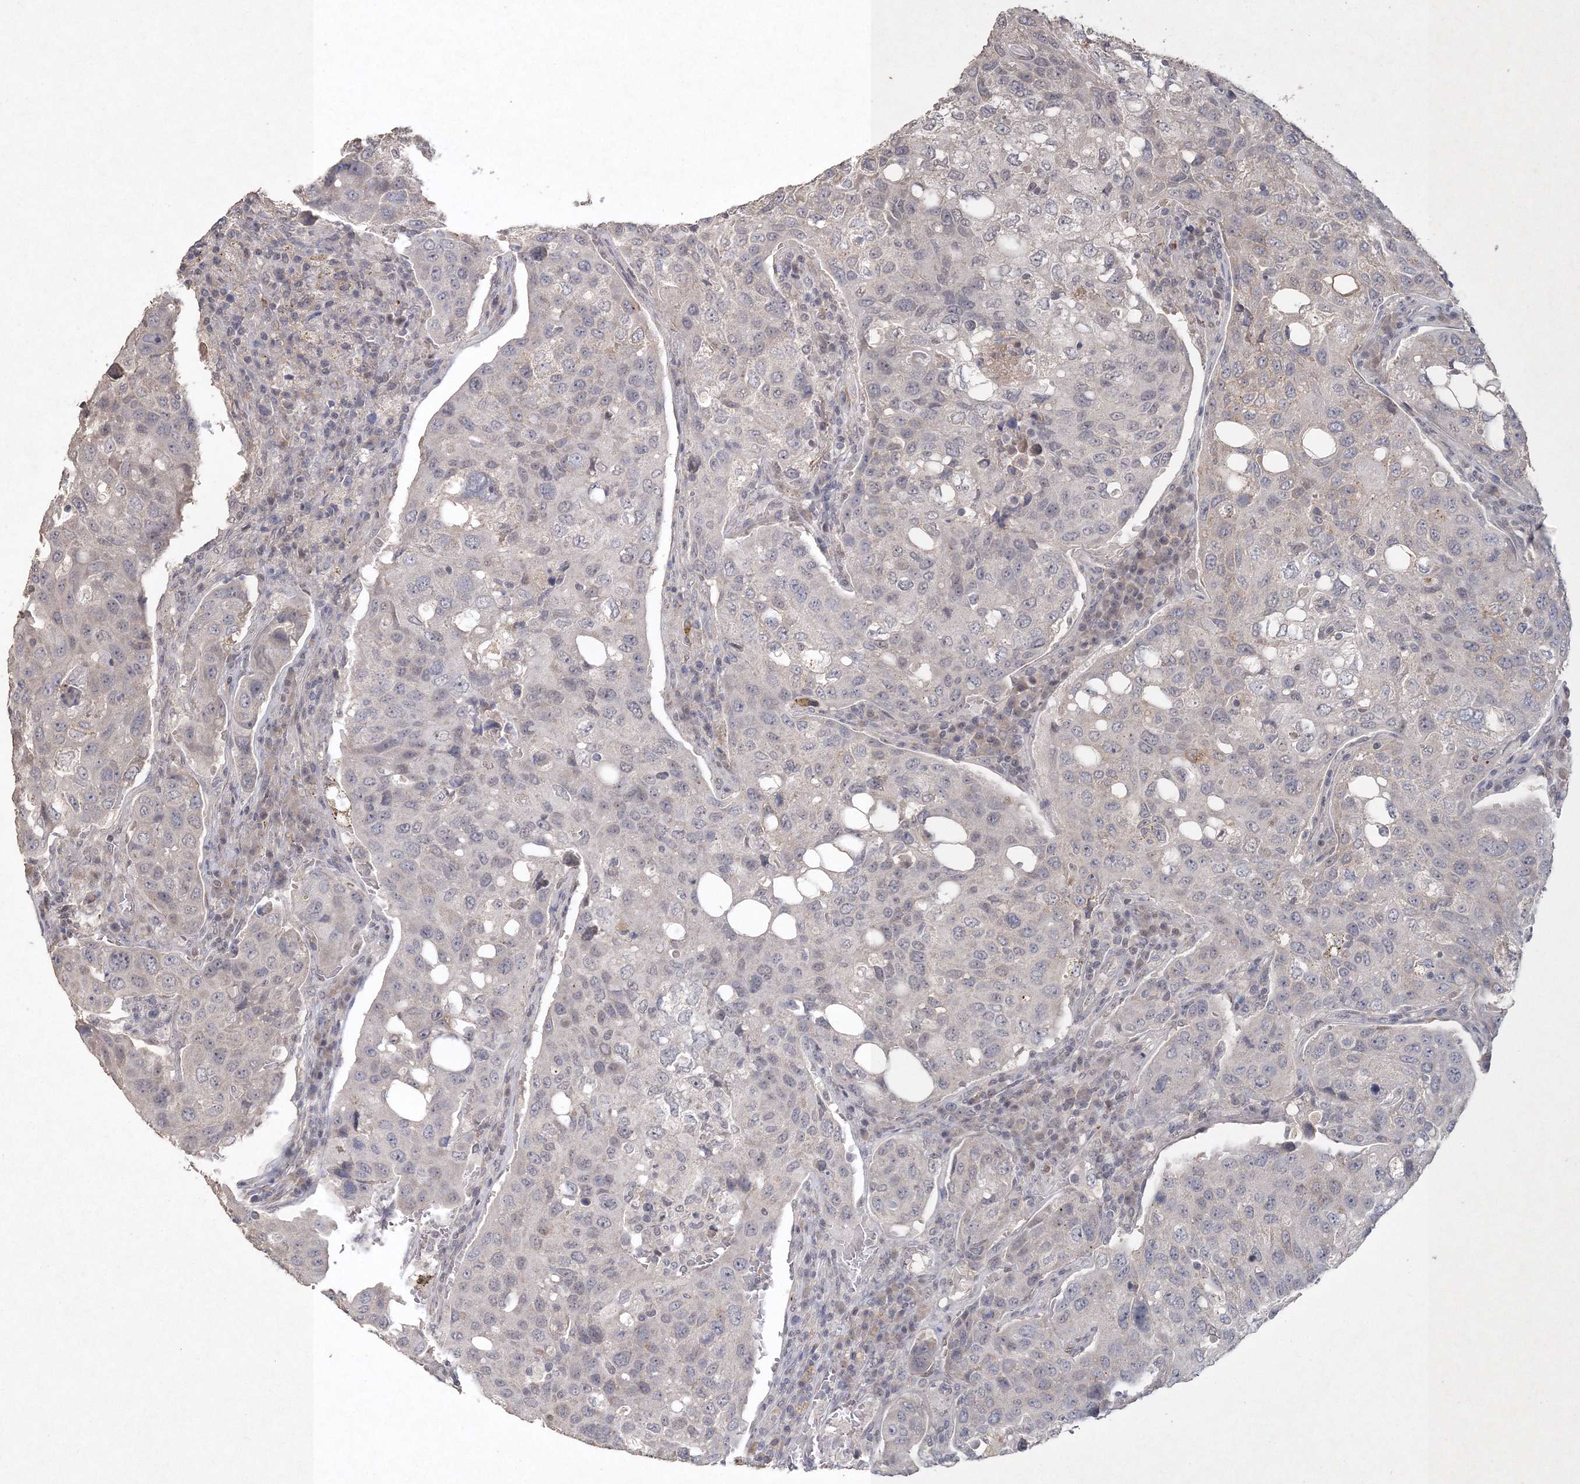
{"staining": {"intensity": "negative", "quantity": "none", "location": "none"}, "tissue": "urothelial cancer", "cell_type": "Tumor cells", "image_type": "cancer", "snomed": [{"axis": "morphology", "description": "Urothelial carcinoma, High grade"}, {"axis": "topography", "description": "Lymph node"}, {"axis": "topography", "description": "Urinary bladder"}], "caption": "Immunohistochemical staining of urothelial cancer exhibits no significant expression in tumor cells.", "gene": "UIMC1", "patient": {"sex": "male", "age": 51}}